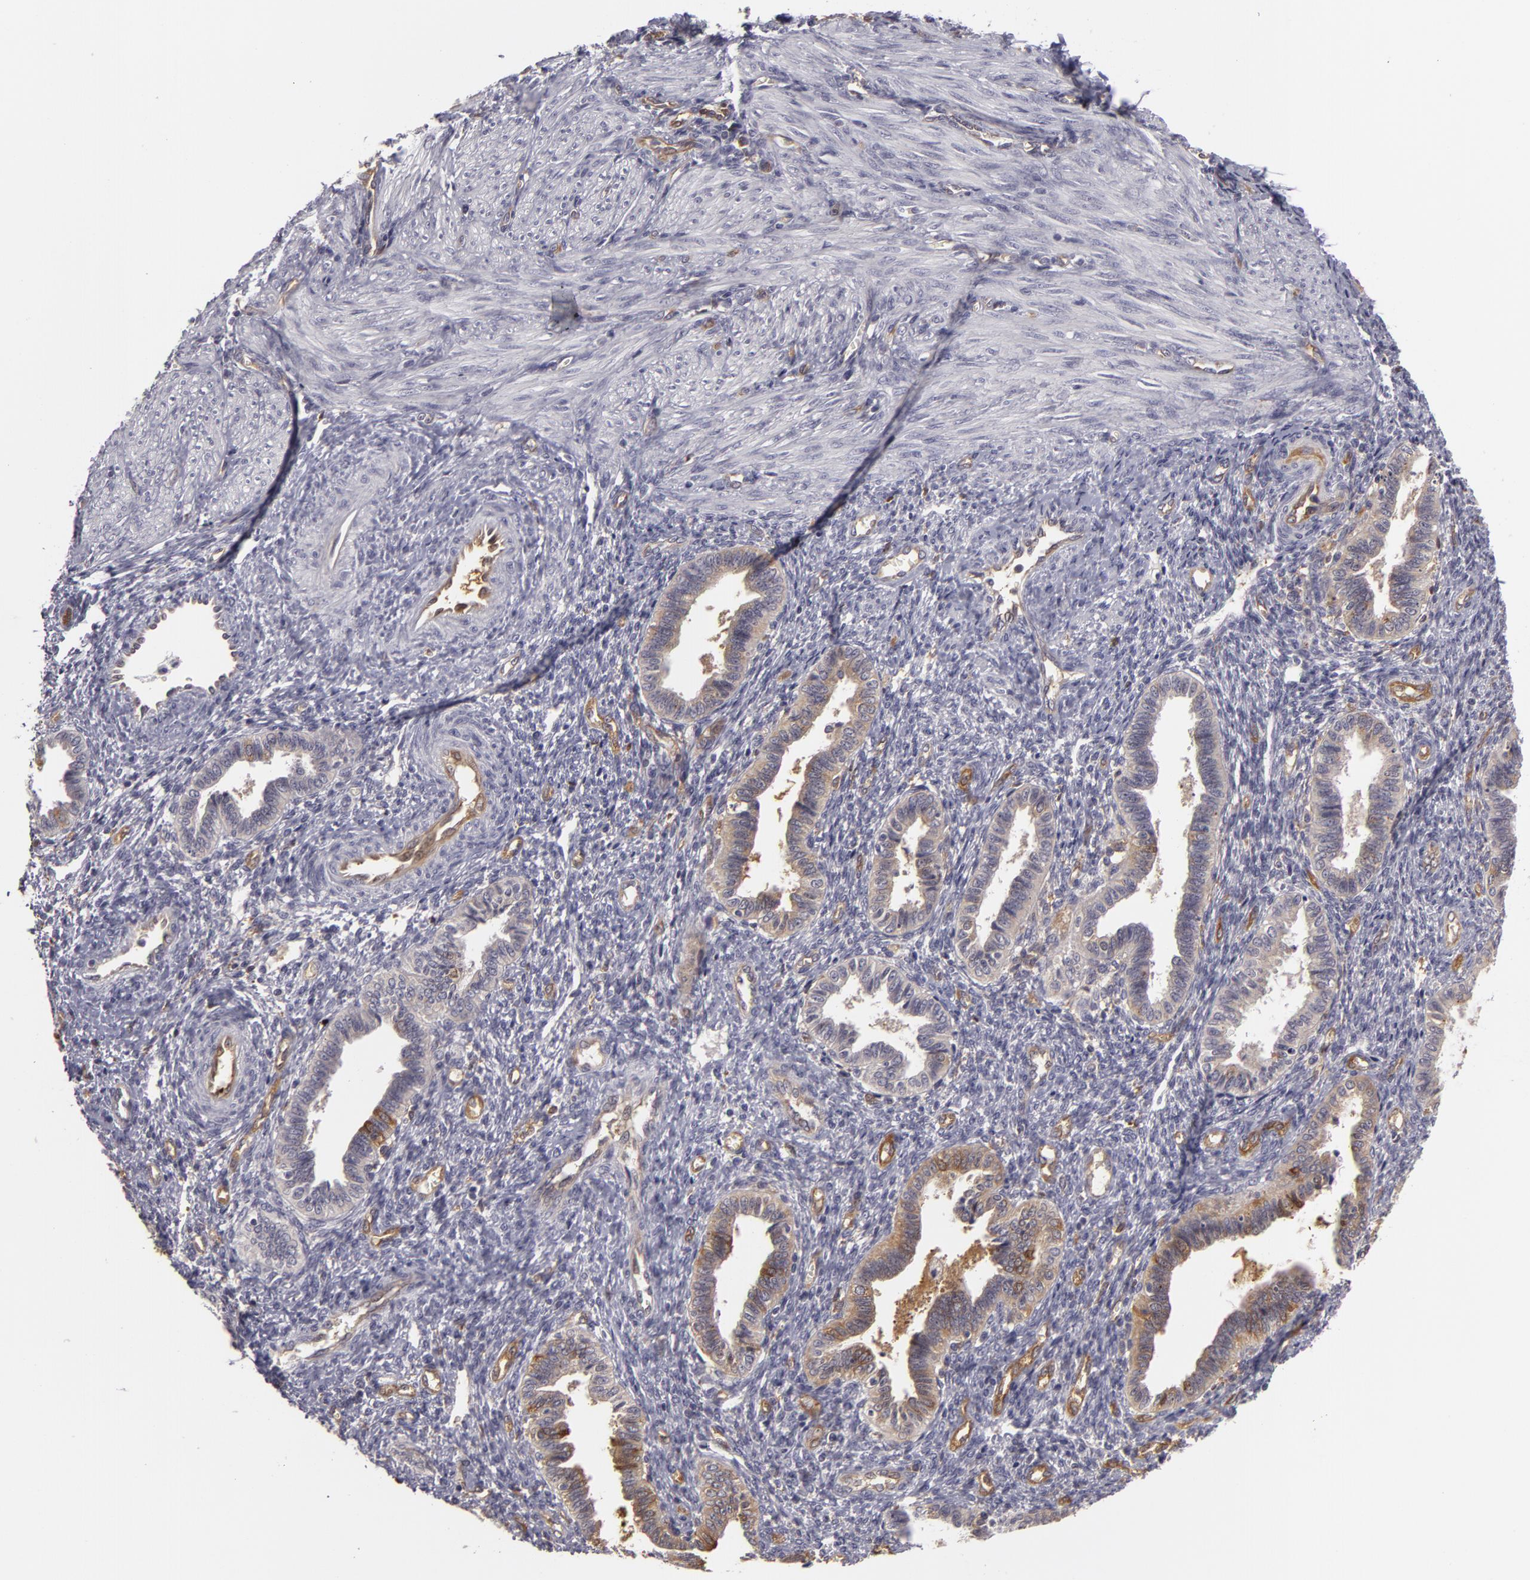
{"staining": {"intensity": "negative", "quantity": "none", "location": "none"}, "tissue": "endometrium", "cell_type": "Cells in endometrial stroma", "image_type": "normal", "snomed": [{"axis": "morphology", "description": "Normal tissue, NOS"}, {"axis": "topography", "description": "Endometrium"}], "caption": "This histopathology image is of benign endometrium stained with IHC to label a protein in brown with the nuclei are counter-stained blue. There is no staining in cells in endometrial stroma.", "gene": "ZNF229", "patient": {"sex": "female", "age": 36}}